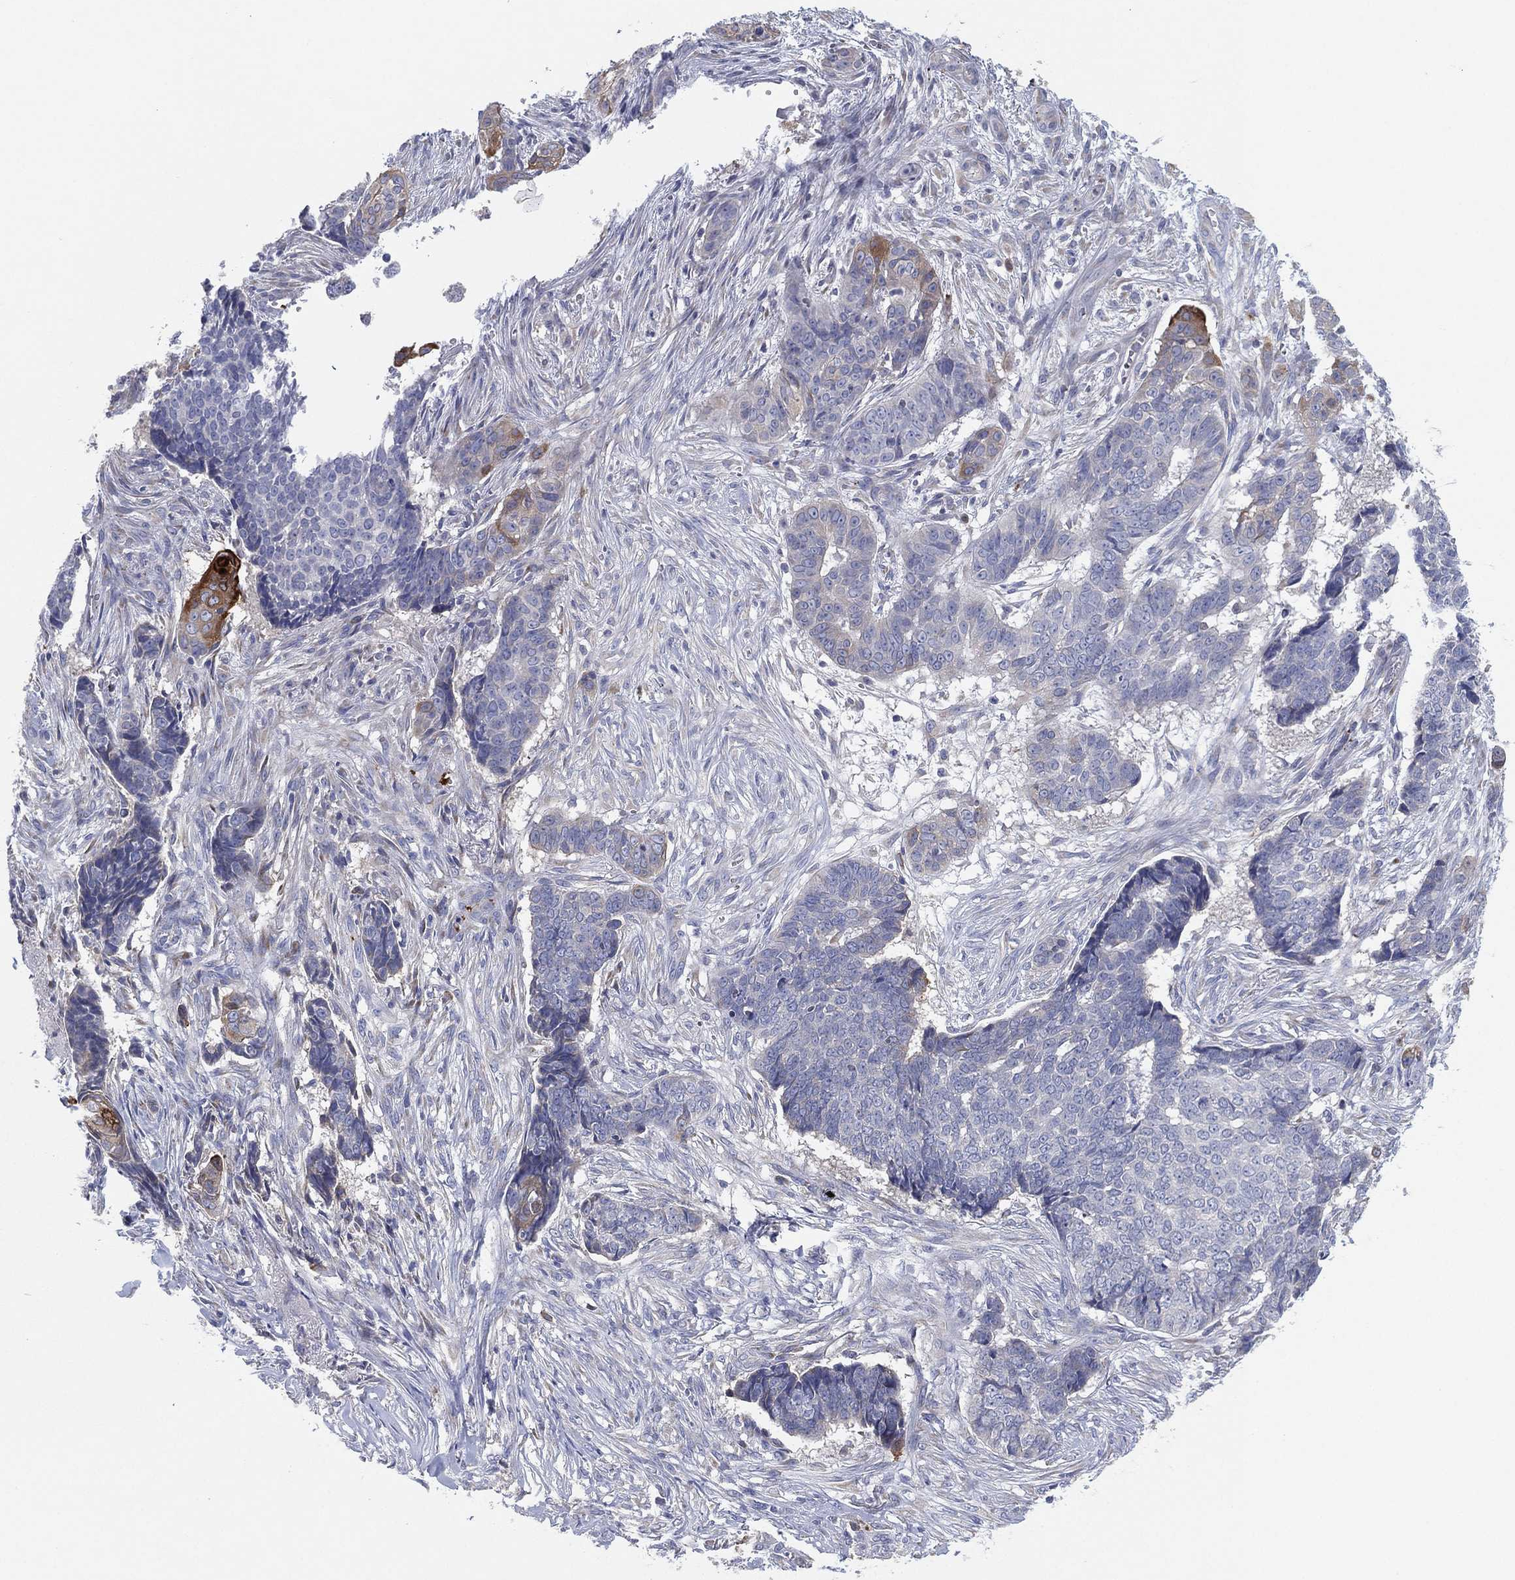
{"staining": {"intensity": "negative", "quantity": "none", "location": "none"}, "tissue": "skin cancer", "cell_type": "Tumor cells", "image_type": "cancer", "snomed": [{"axis": "morphology", "description": "Basal cell carcinoma"}, {"axis": "topography", "description": "Skin"}], "caption": "The image exhibits no staining of tumor cells in basal cell carcinoma (skin).", "gene": "TMEM40", "patient": {"sex": "male", "age": 86}}